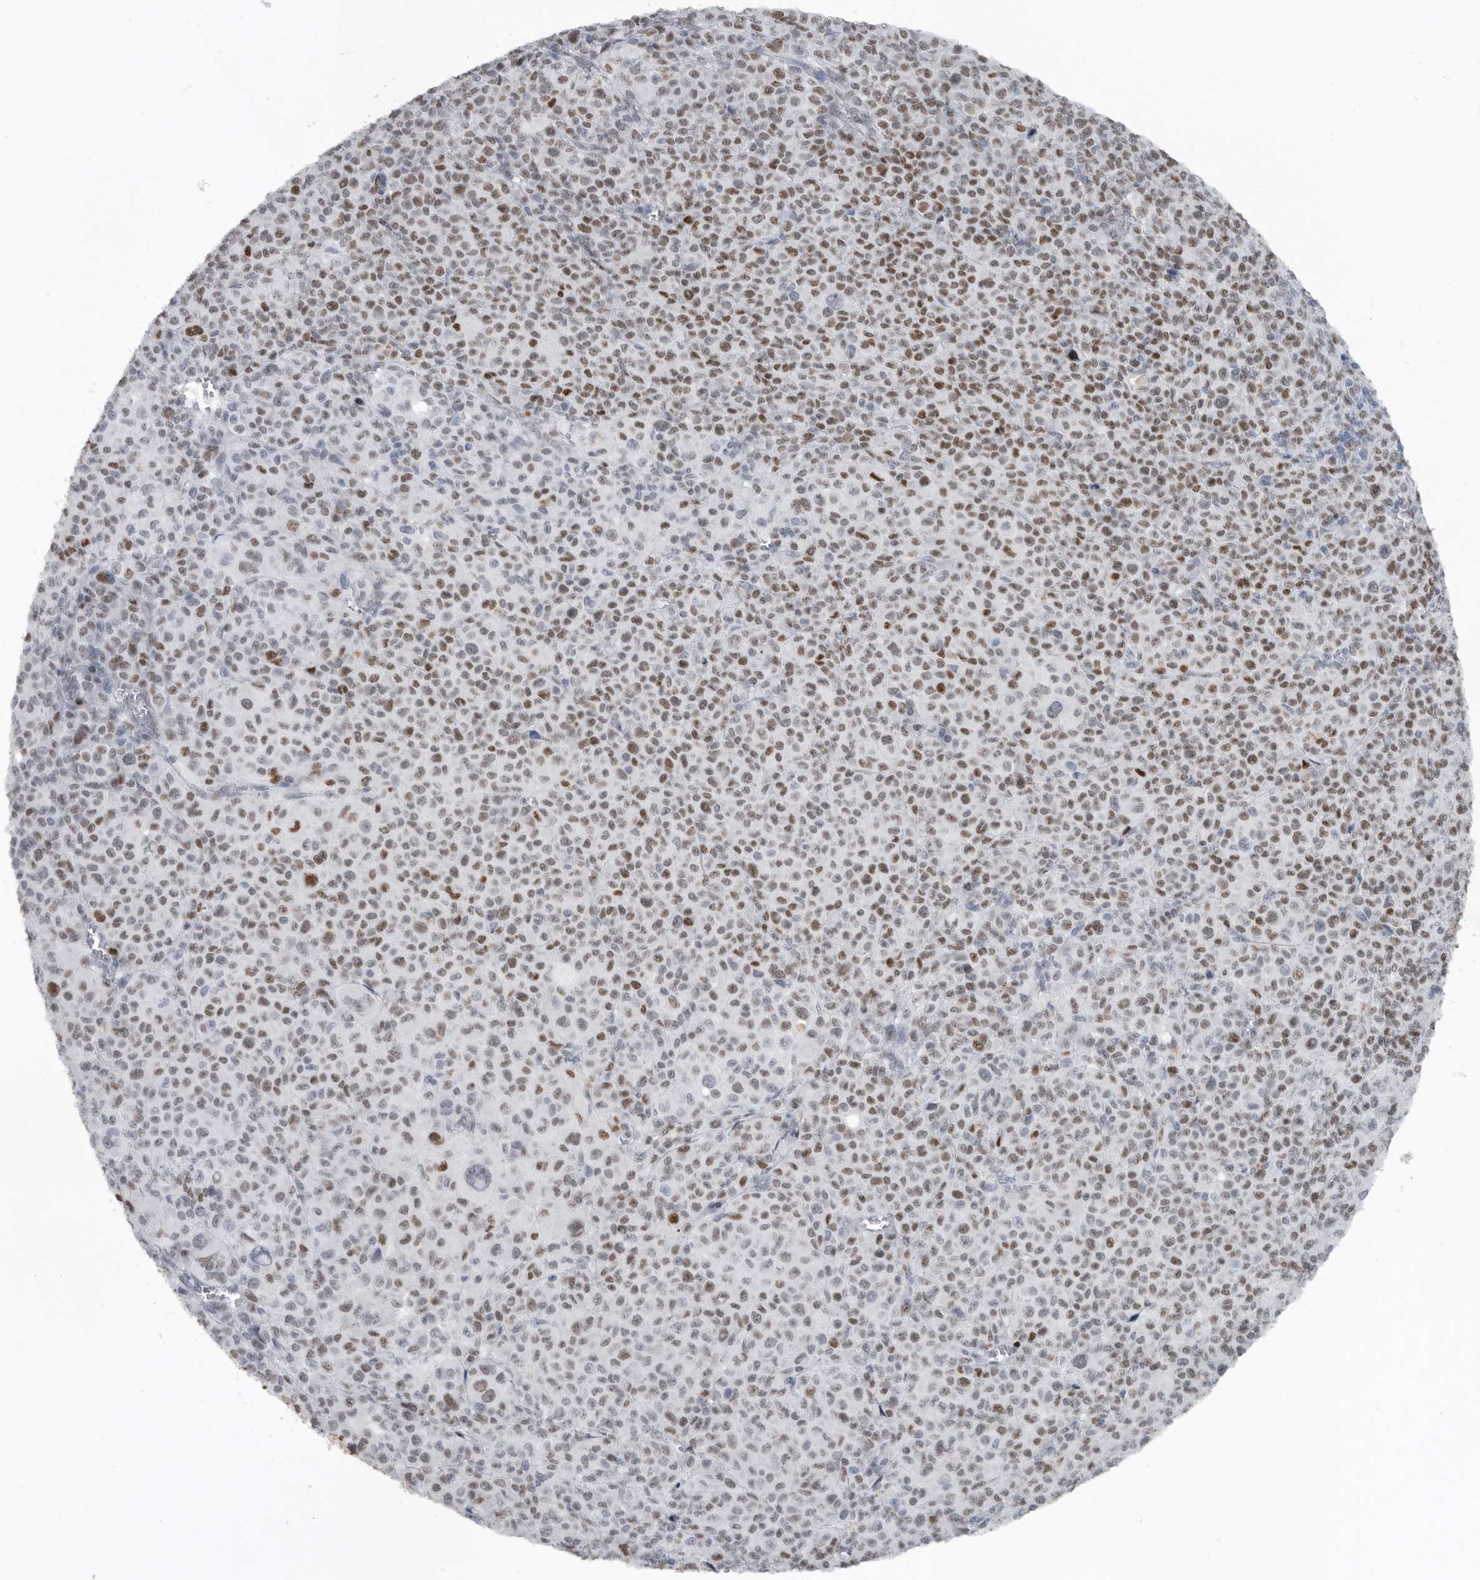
{"staining": {"intensity": "moderate", "quantity": "25%-75%", "location": "nuclear"}, "tissue": "melanoma", "cell_type": "Tumor cells", "image_type": "cancer", "snomed": [{"axis": "morphology", "description": "Malignant melanoma, Metastatic site"}, {"axis": "topography", "description": "Skin"}], "caption": "Protein expression analysis of melanoma exhibits moderate nuclear staining in approximately 25%-75% of tumor cells.", "gene": "HMGN3", "patient": {"sex": "female", "age": 74}}